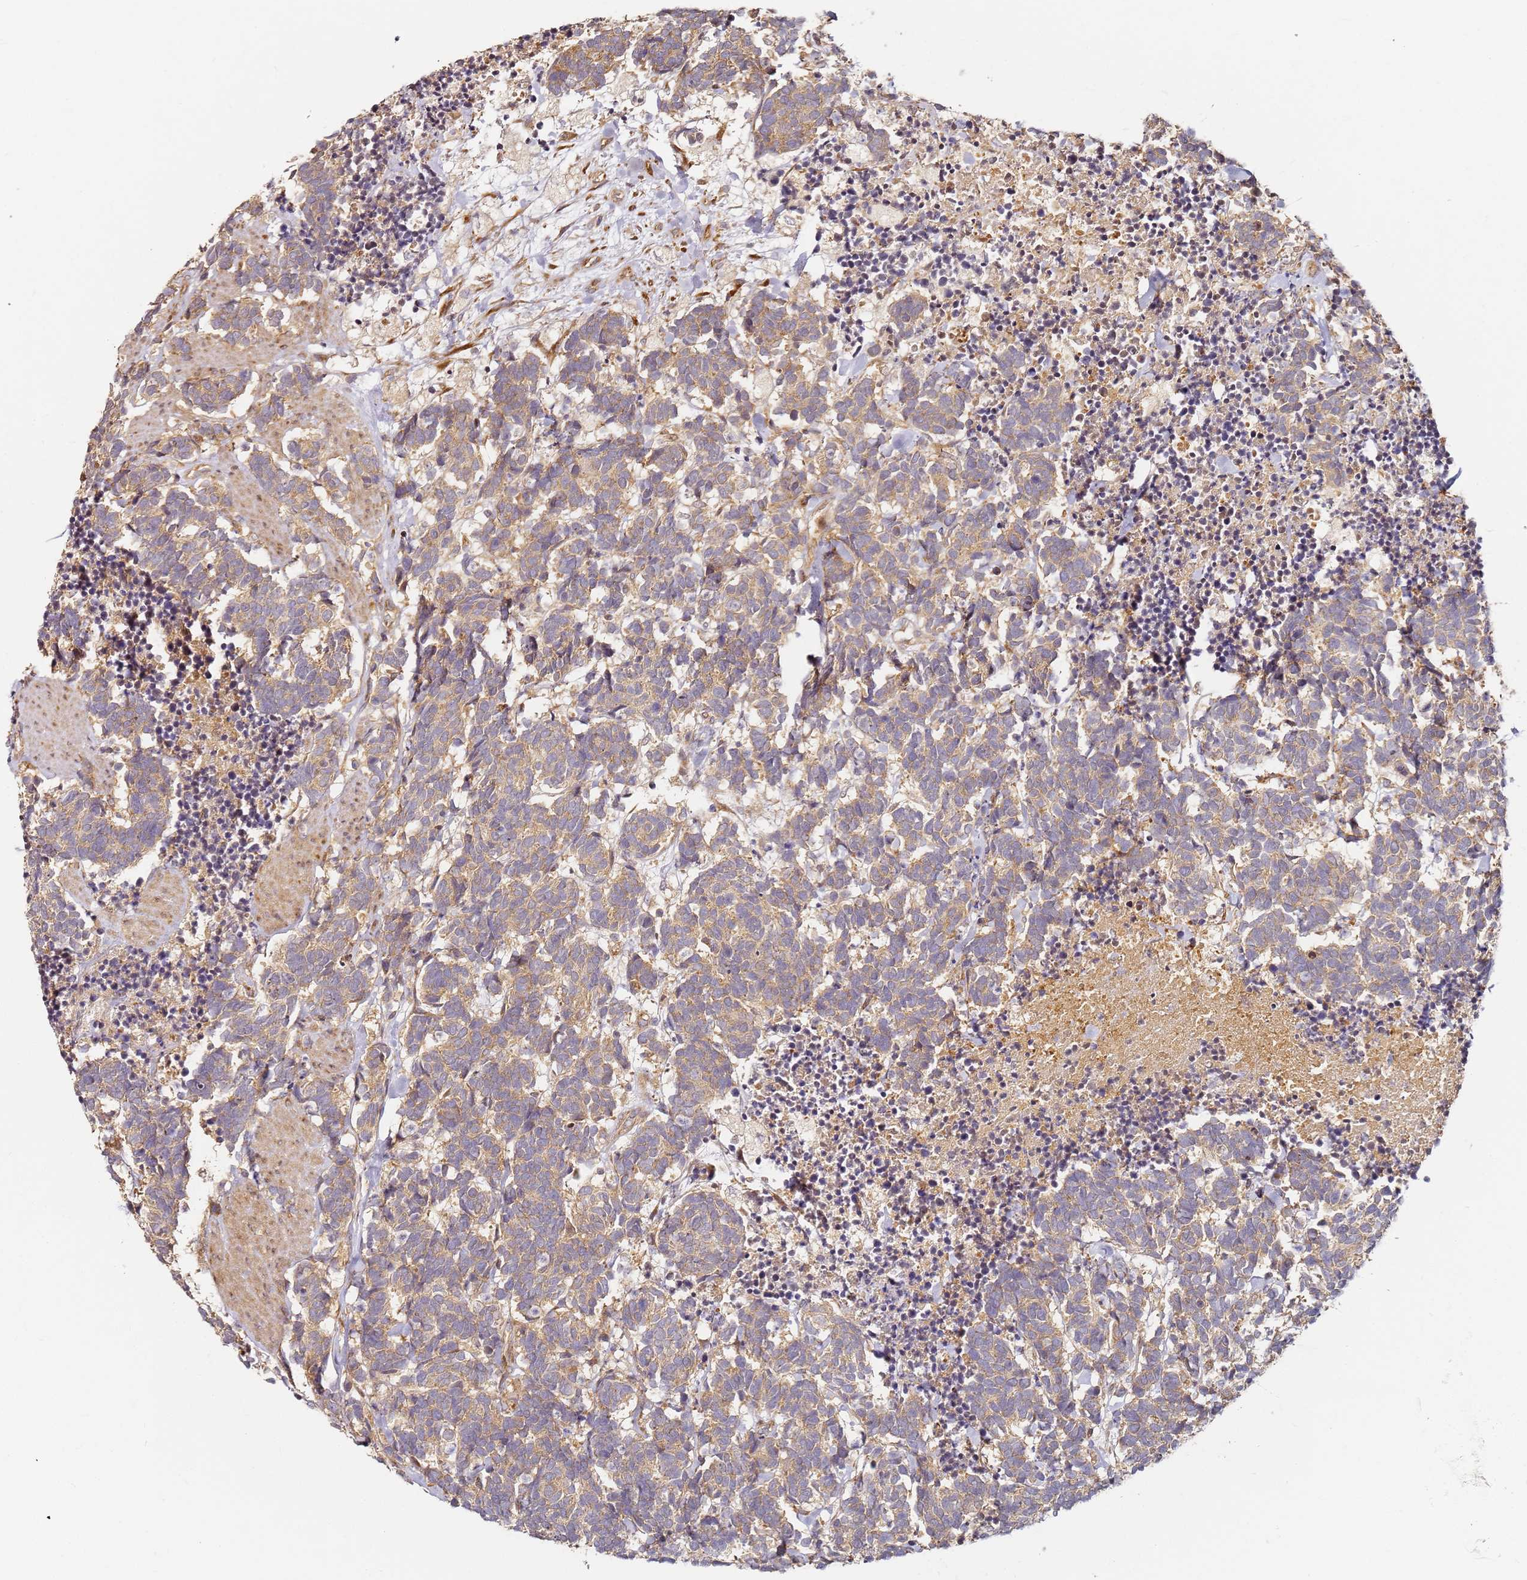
{"staining": {"intensity": "weak", "quantity": ">75%", "location": "cytoplasmic/membranous"}, "tissue": "carcinoid", "cell_type": "Tumor cells", "image_type": "cancer", "snomed": [{"axis": "morphology", "description": "Carcinoma, NOS"}, {"axis": "morphology", "description": "Carcinoid, malignant, NOS"}, {"axis": "topography", "description": "Prostate"}], "caption": "High-power microscopy captured an immunohistochemistry (IHC) micrograph of carcinoma, revealing weak cytoplasmic/membranous expression in about >75% of tumor cells.", "gene": "RPS3A", "patient": {"sex": "male", "age": 57}}